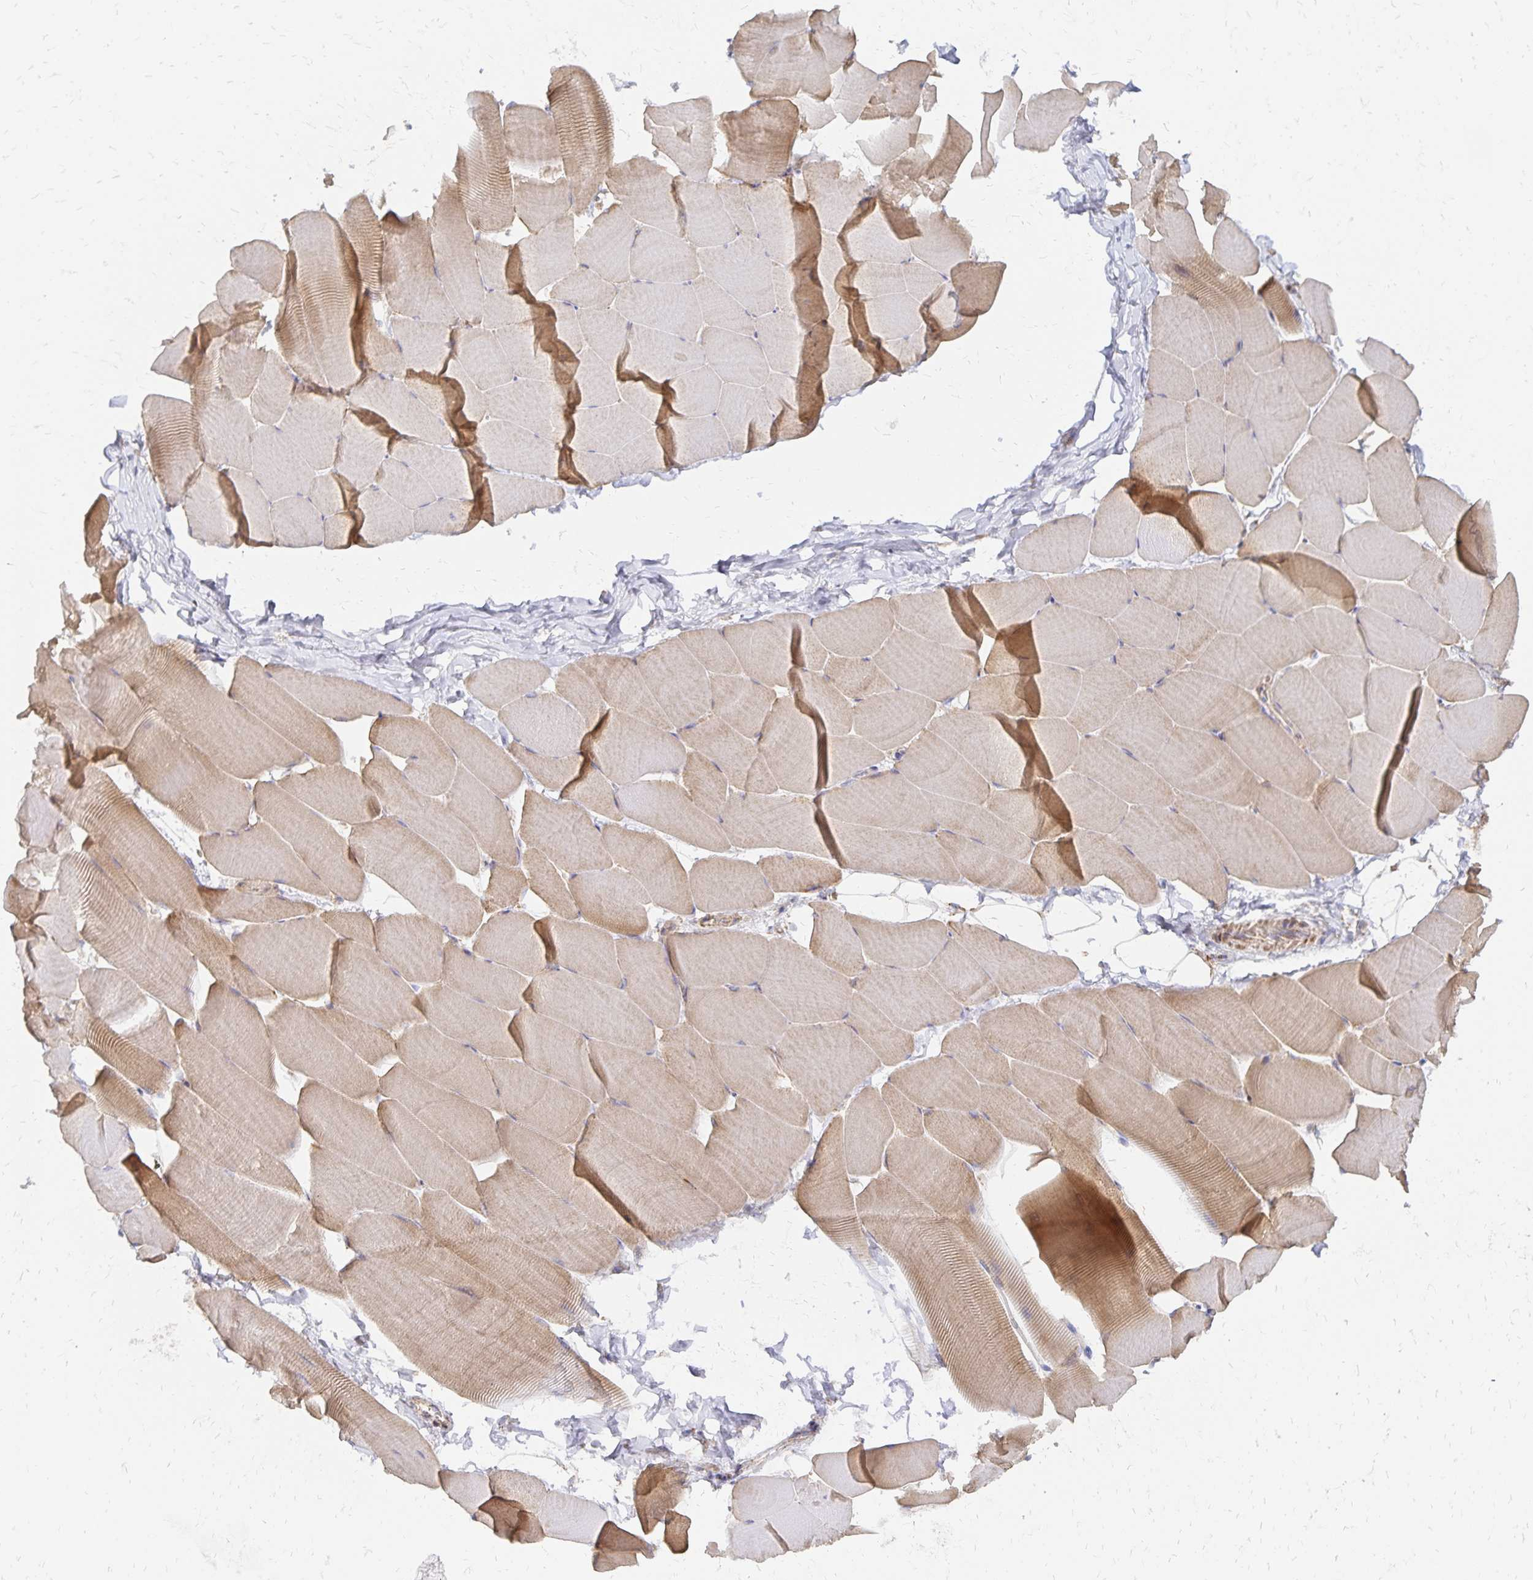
{"staining": {"intensity": "weak", "quantity": "25%-75%", "location": "cytoplasmic/membranous"}, "tissue": "skeletal muscle", "cell_type": "Myocytes", "image_type": "normal", "snomed": [{"axis": "morphology", "description": "Normal tissue, NOS"}, {"axis": "topography", "description": "Skeletal muscle"}], "caption": "Skeletal muscle was stained to show a protein in brown. There is low levels of weak cytoplasmic/membranous positivity in about 25%-75% of myocytes.", "gene": "STOML2", "patient": {"sex": "male", "age": 25}}